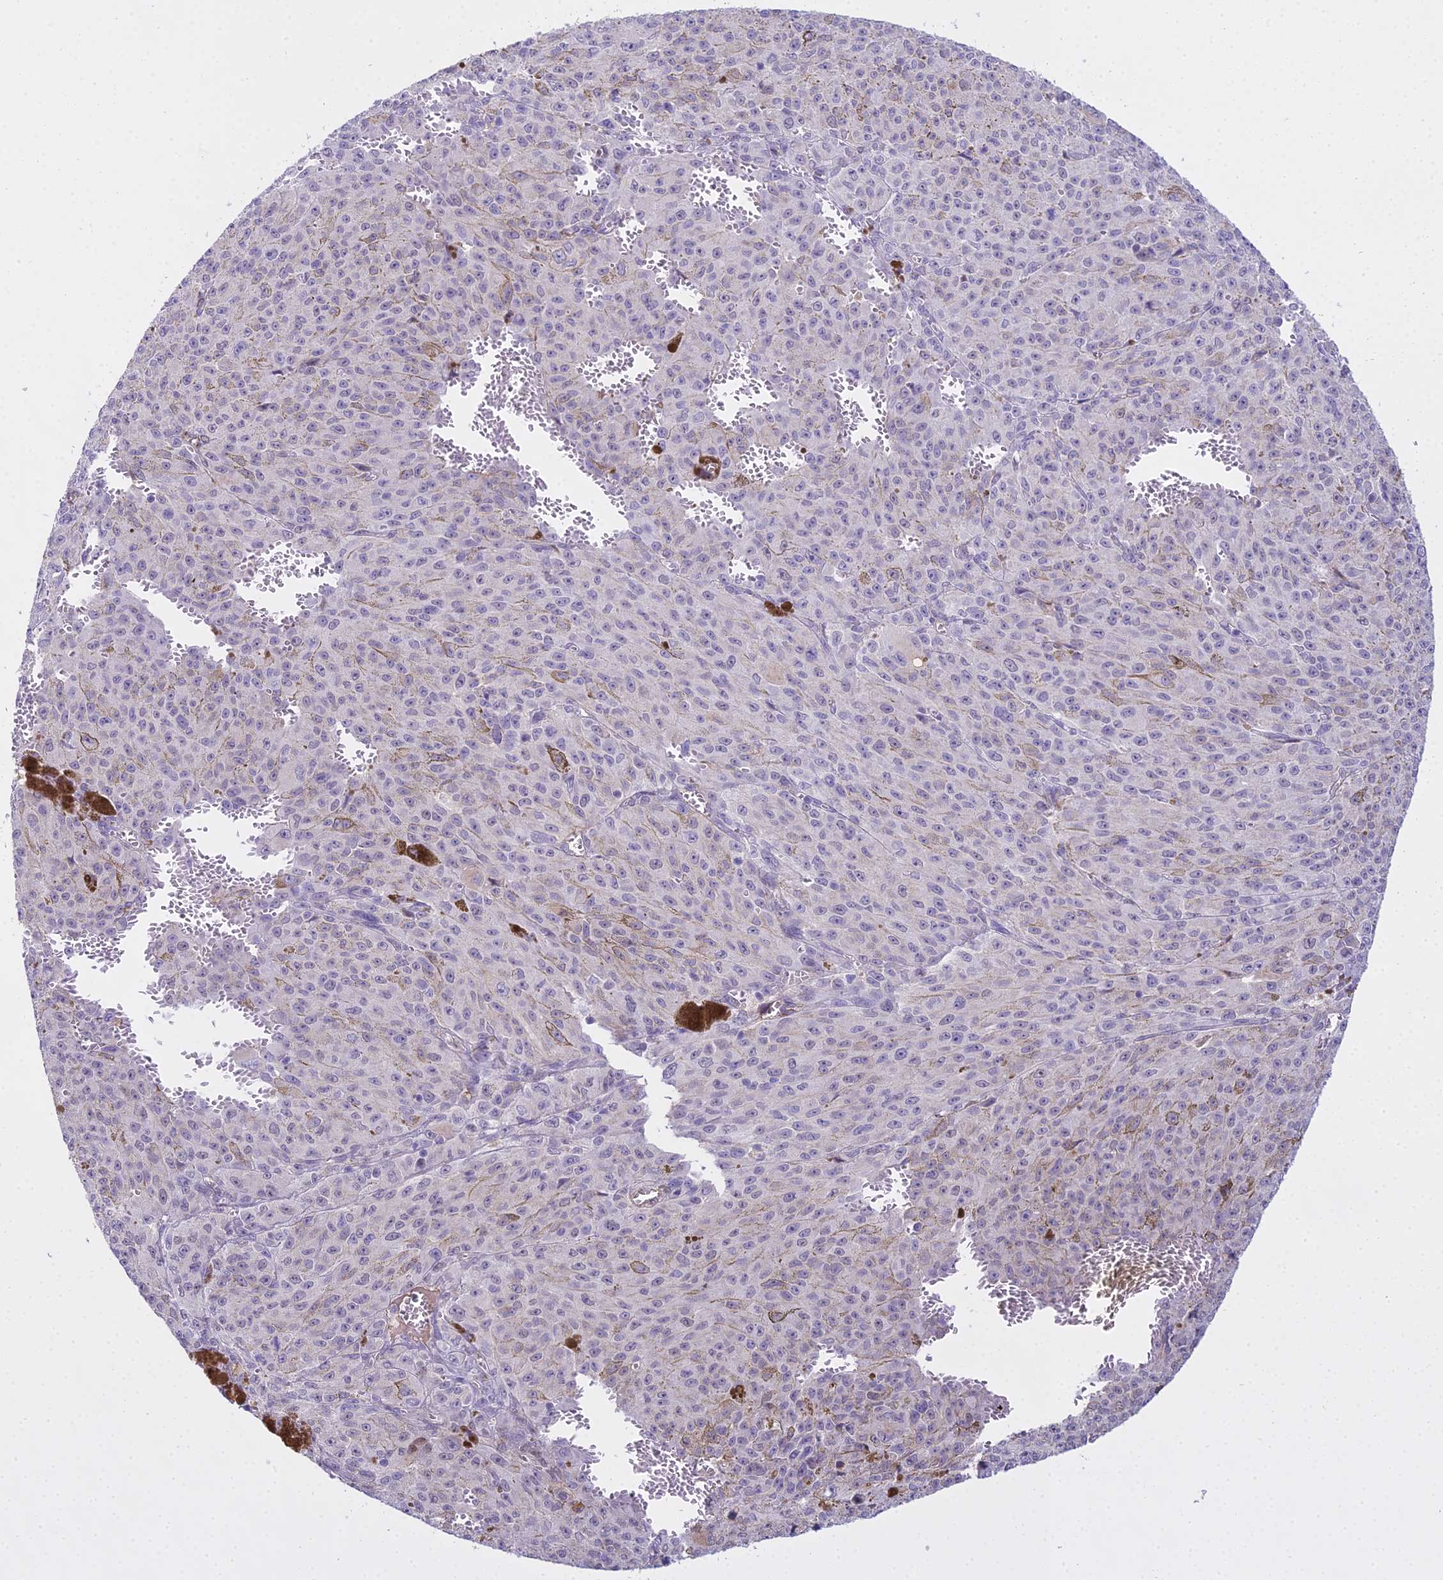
{"staining": {"intensity": "negative", "quantity": "none", "location": "none"}, "tissue": "melanoma", "cell_type": "Tumor cells", "image_type": "cancer", "snomed": [{"axis": "morphology", "description": "Malignant melanoma, NOS"}, {"axis": "topography", "description": "Skin"}], "caption": "A high-resolution photomicrograph shows immunohistochemistry staining of melanoma, which demonstrates no significant positivity in tumor cells.", "gene": "MAT2A", "patient": {"sex": "female", "age": 52}}